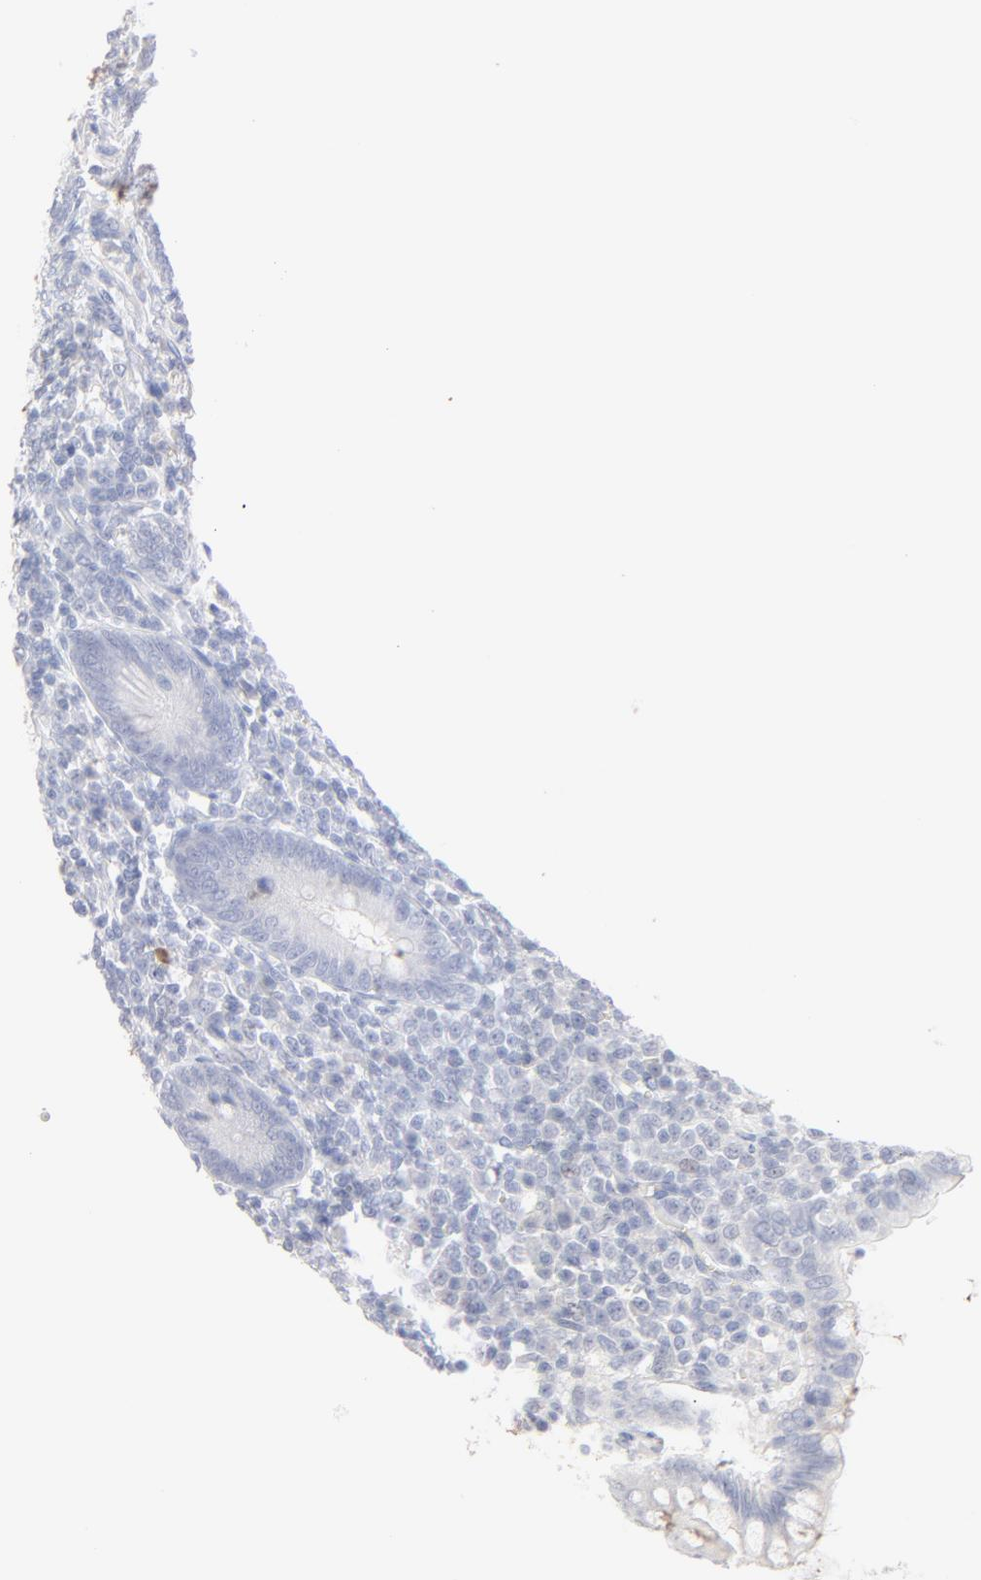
{"staining": {"intensity": "negative", "quantity": "none", "location": "none"}, "tissue": "appendix", "cell_type": "Glandular cells", "image_type": "normal", "snomed": [{"axis": "morphology", "description": "Normal tissue, NOS"}, {"axis": "topography", "description": "Appendix"}], "caption": "Protein analysis of normal appendix displays no significant staining in glandular cells. The staining was performed using DAB to visualize the protein expression in brown, while the nuclei were stained in blue with hematoxylin (Magnification: 20x).", "gene": "ONECUT1", "patient": {"sex": "female", "age": 66}}